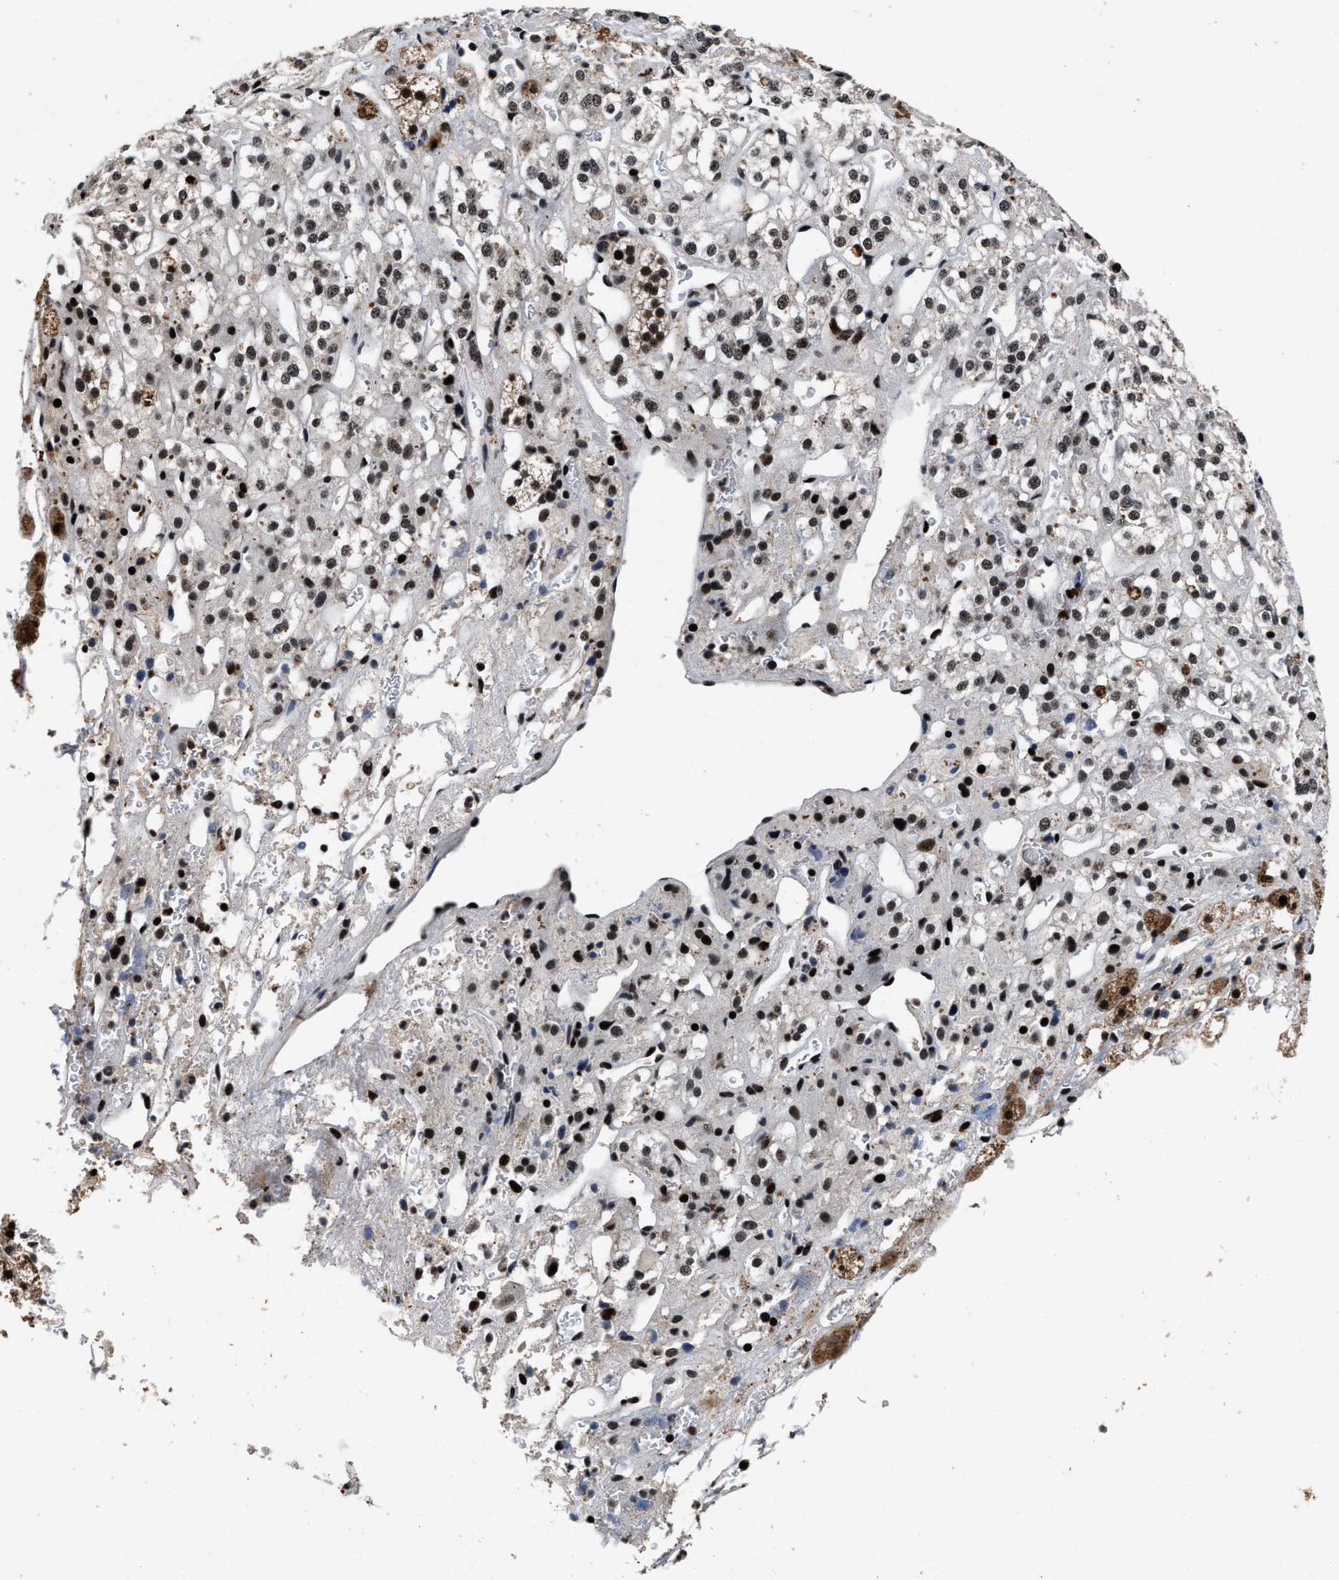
{"staining": {"intensity": "strong", "quantity": ">75%", "location": "cytoplasmic/membranous,nuclear"}, "tissue": "adrenal gland", "cell_type": "Glandular cells", "image_type": "normal", "snomed": [{"axis": "morphology", "description": "Normal tissue, NOS"}, {"axis": "topography", "description": "Adrenal gland"}], "caption": "Brown immunohistochemical staining in normal adrenal gland demonstrates strong cytoplasmic/membranous,nuclear staining in about >75% of glandular cells.", "gene": "ZNF233", "patient": {"sex": "male", "age": 56}}